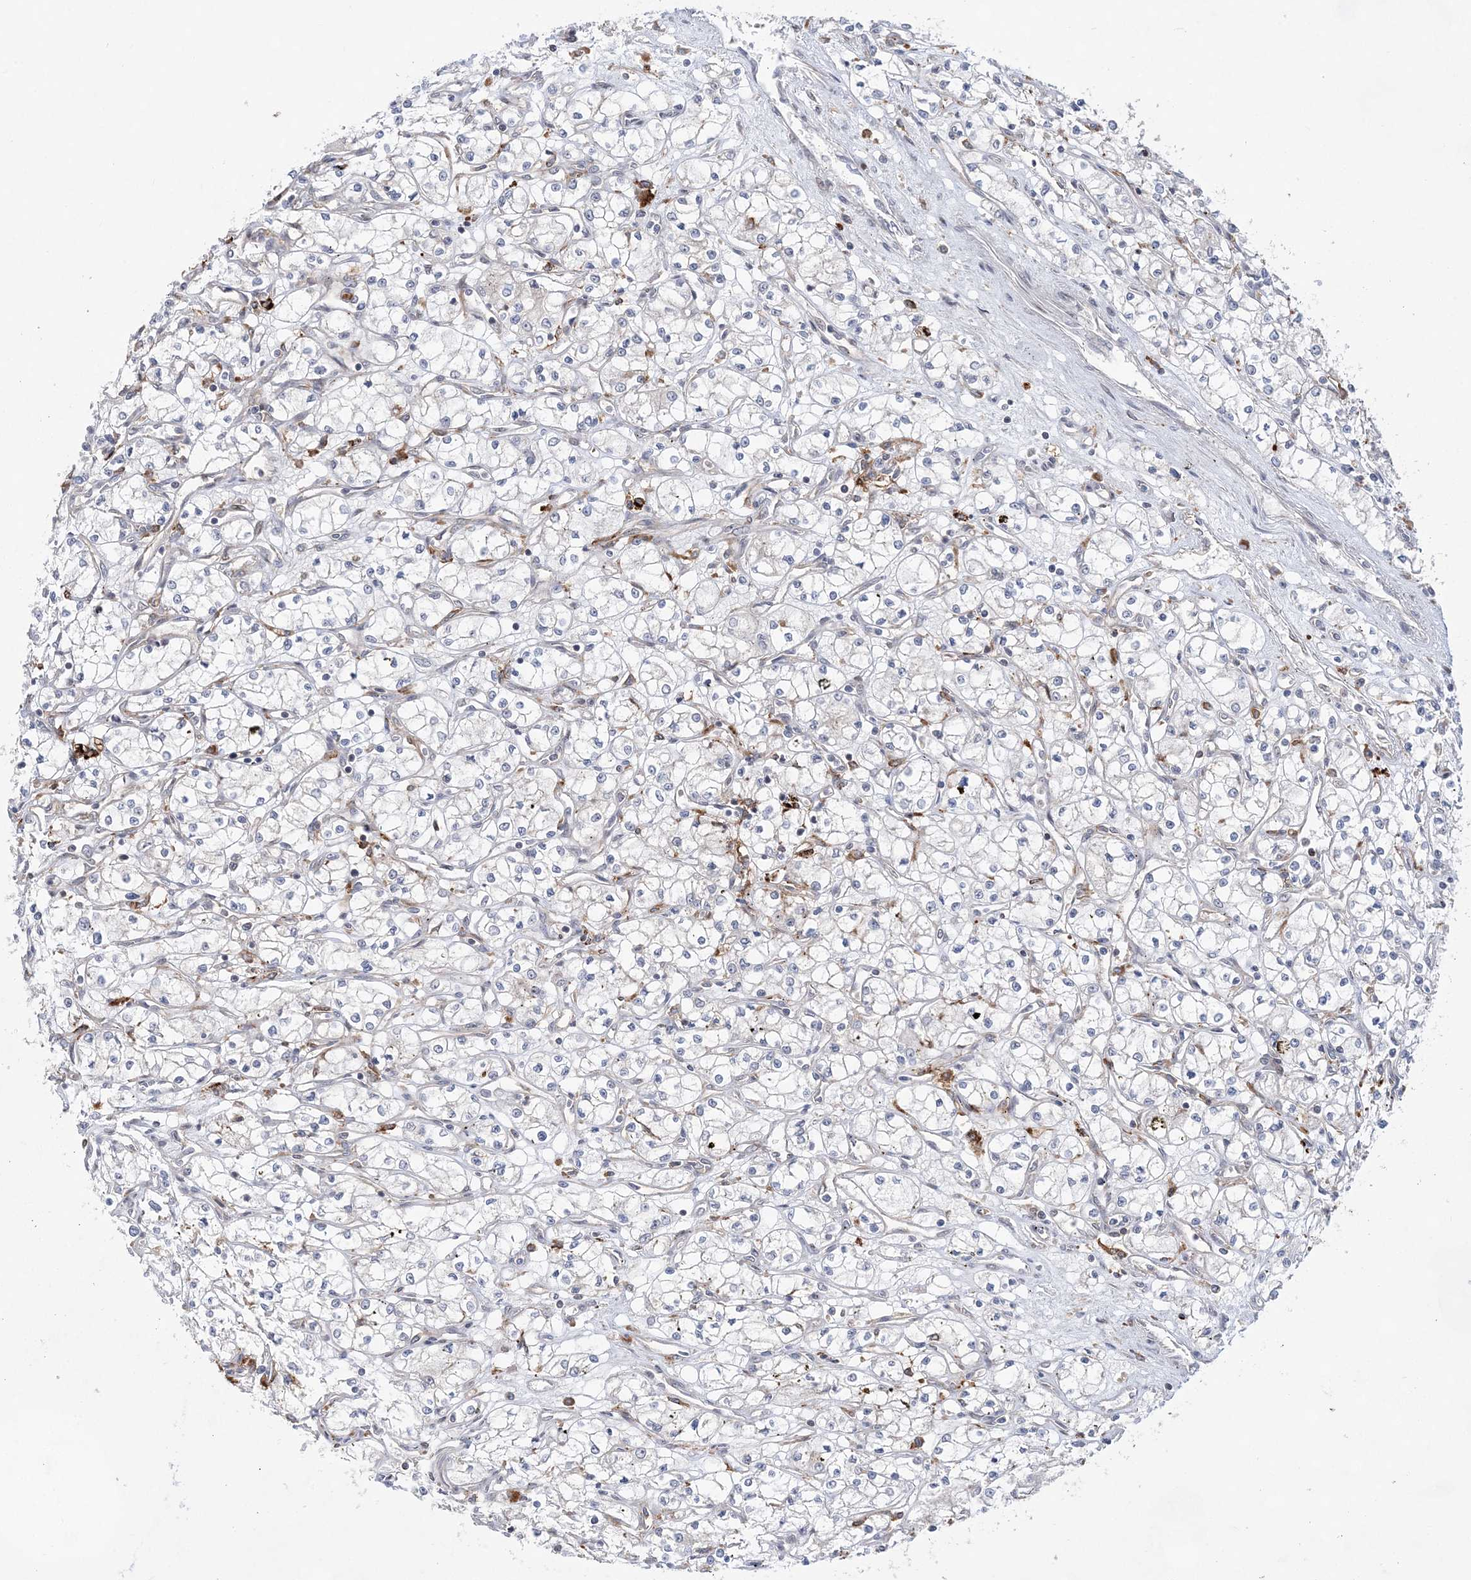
{"staining": {"intensity": "negative", "quantity": "none", "location": "none"}, "tissue": "renal cancer", "cell_type": "Tumor cells", "image_type": "cancer", "snomed": [{"axis": "morphology", "description": "Adenocarcinoma, NOS"}, {"axis": "topography", "description": "Kidney"}], "caption": "Adenocarcinoma (renal) was stained to show a protein in brown. There is no significant expression in tumor cells.", "gene": "ANAPC15", "patient": {"sex": "male", "age": 59}}